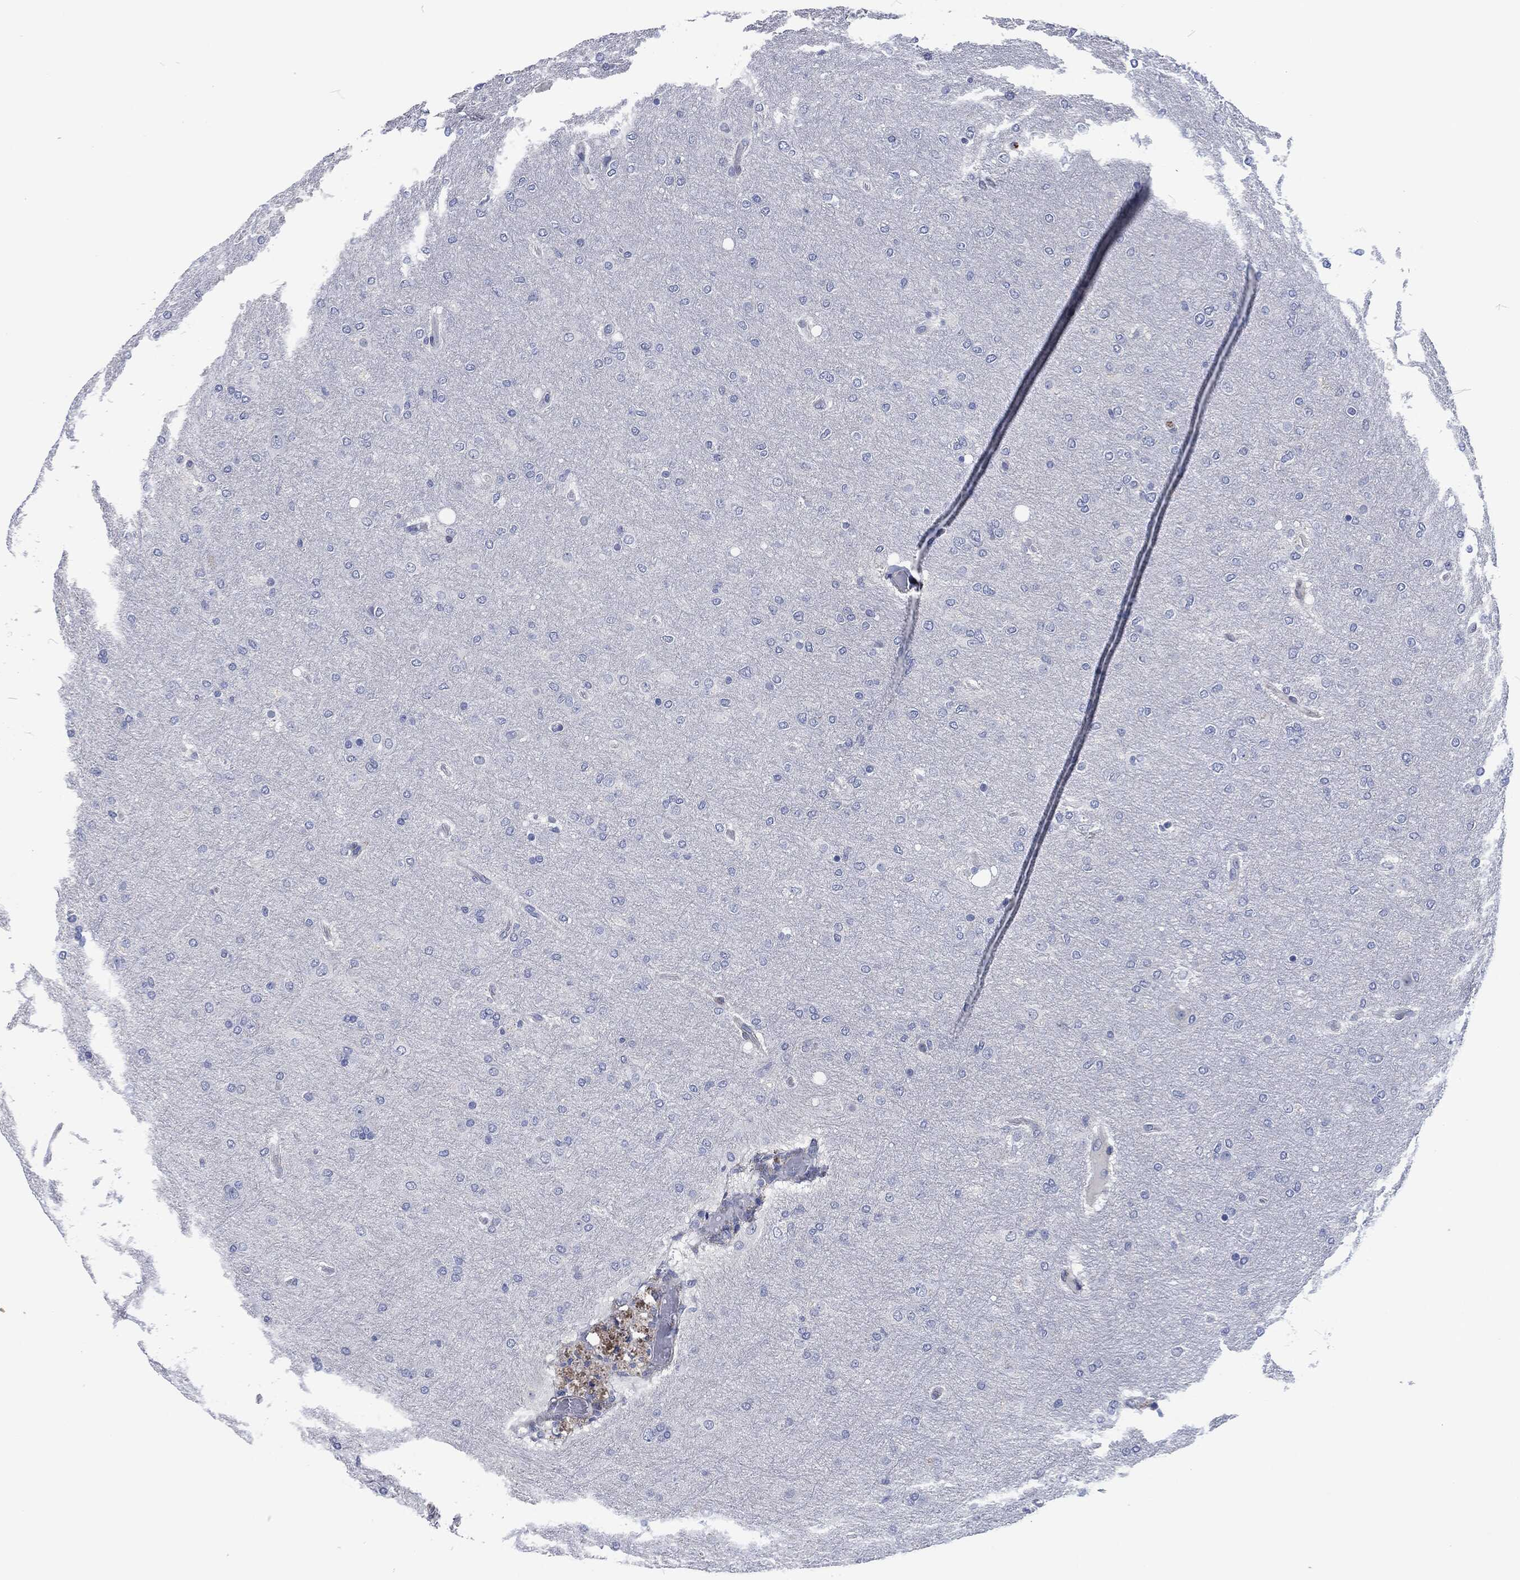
{"staining": {"intensity": "negative", "quantity": "none", "location": "none"}, "tissue": "glioma", "cell_type": "Tumor cells", "image_type": "cancer", "snomed": [{"axis": "morphology", "description": "Glioma, malignant, NOS"}, {"axis": "topography", "description": "Cerebral cortex"}], "caption": "Immunohistochemical staining of human malignant glioma demonstrates no significant expression in tumor cells. (Stains: DAB immunohistochemistry (IHC) with hematoxylin counter stain, Microscopy: brightfield microscopy at high magnification).", "gene": "MPO", "patient": {"sex": "male", "age": 58}}